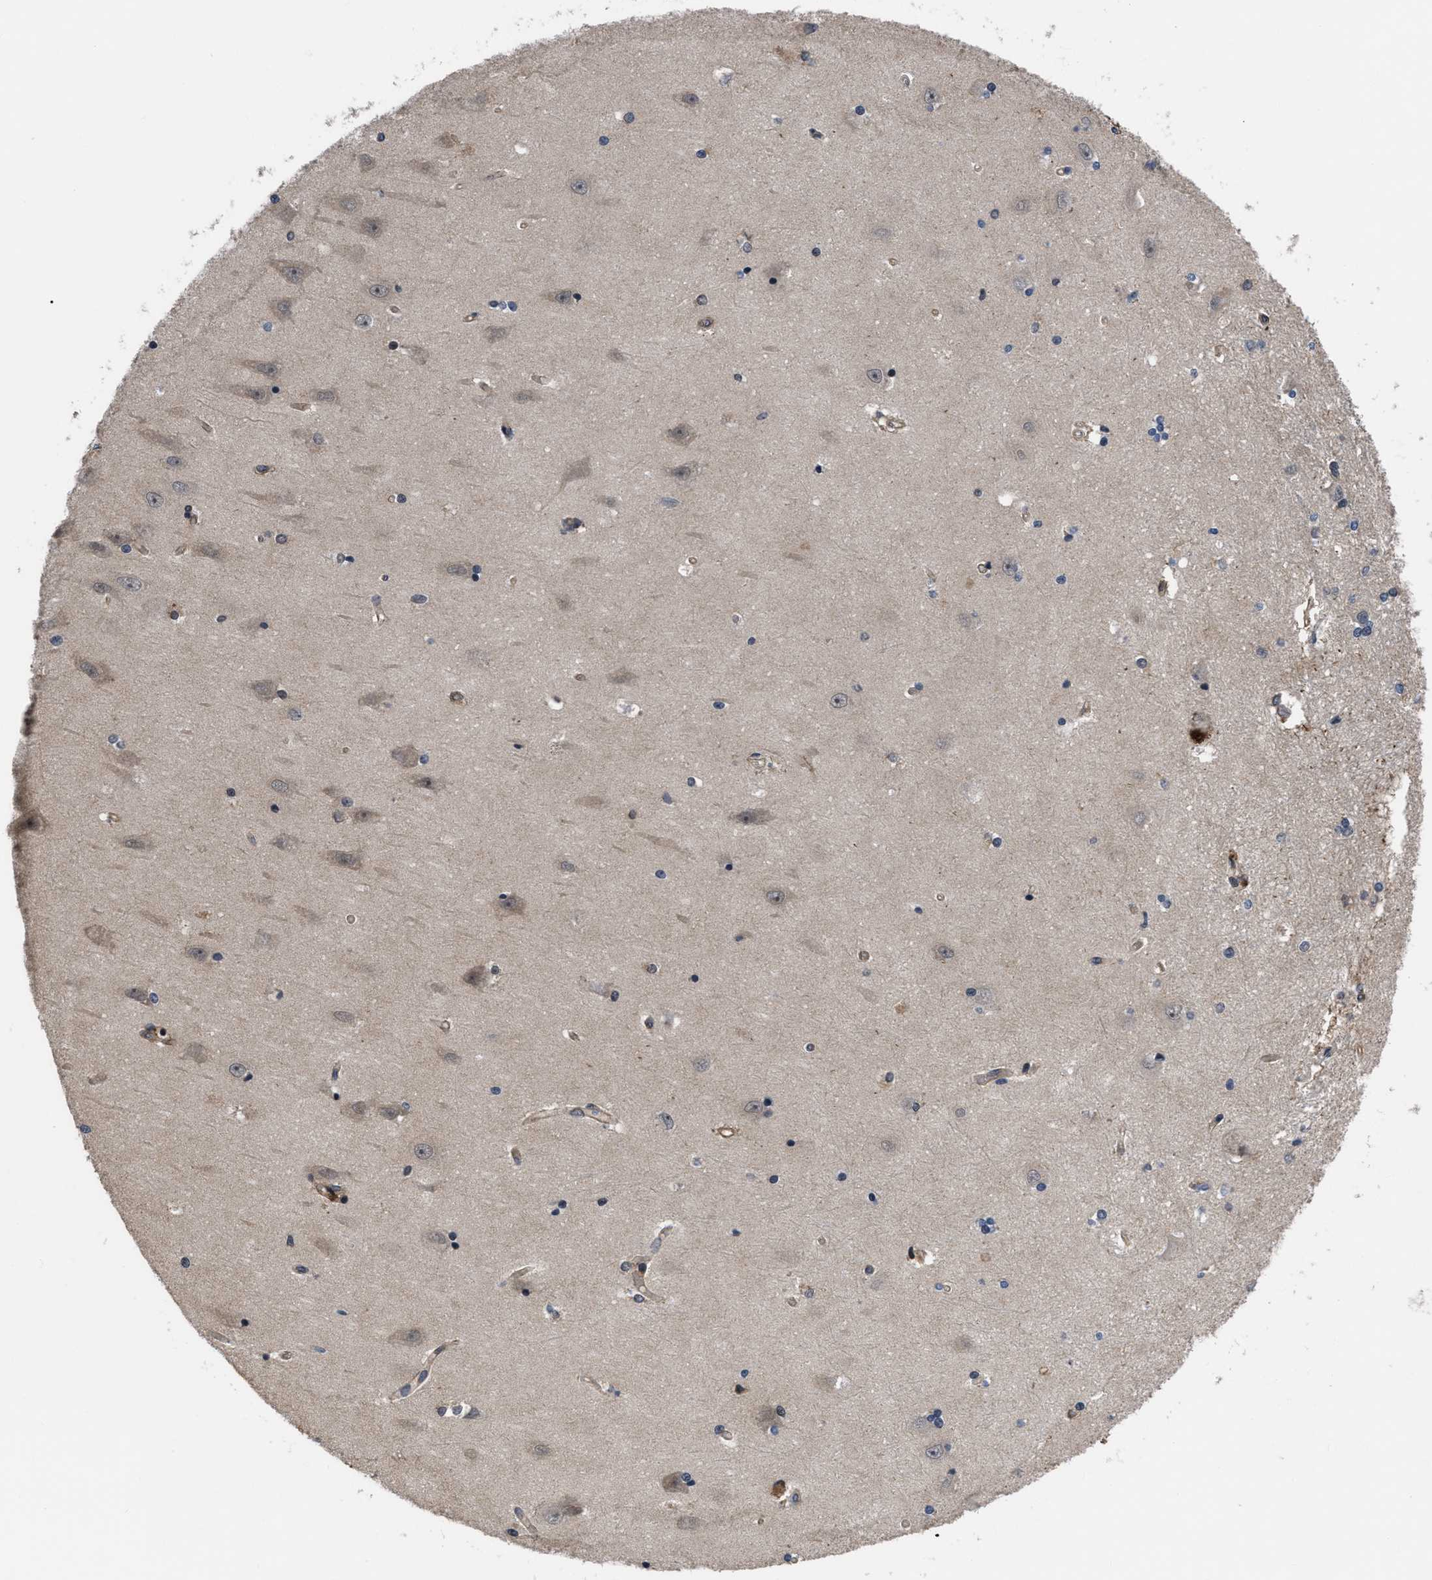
{"staining": {"intensity": "weak", "quantity": "<25%", "location": "cytoplasmic/membranous"}, "tissue": "hippocampus", "cell_type": "Glial cells", "image_type": "normal", "snomed": [{"axis": "morphology", "description": "Normal tissue, NOS"}, {"axis": "topography", "description": "Hippocampus"}], "caption": "Immunohistochemistry of unremarkable hippocampus shows no expression in glial cells. (Brightfield microscopy of DAB (3,3'-diaminobenzidine) IHC at high magnification).", "gene": "DNAJC14", "patient": {"sex": "male", "age": 45}}